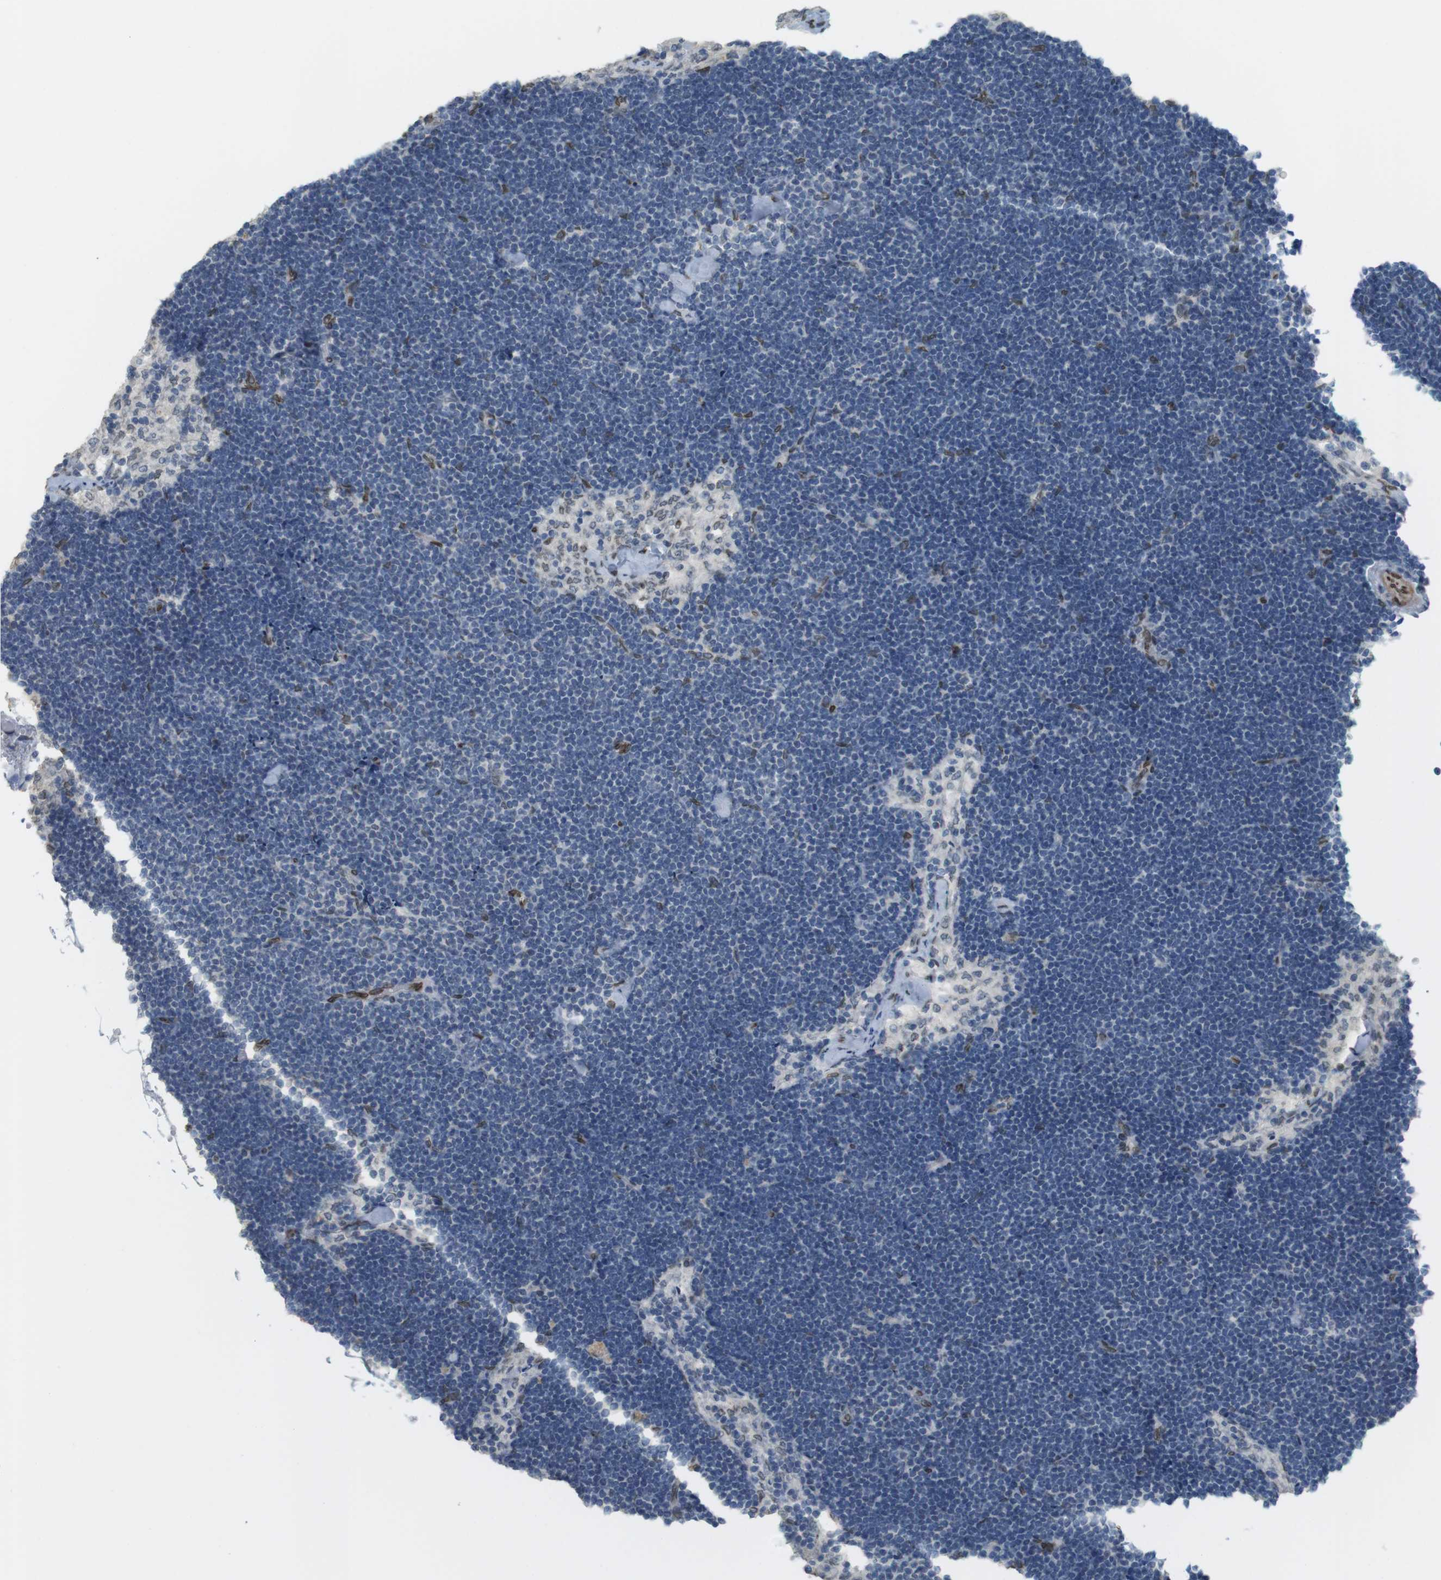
{"staining": {"intensity": "weak", "quantity": "<25%", "location": "nuclear"}, "tissue": "lymph node", "cell_type": "Germinal center cells", "image_type": "normal", "snomed": [{"axis": "morphology", "description": "Normal tissue, NOS"}, {"axis": "topography", "description": "Lymph node"}], "caption": "High power microscopy histopathology image of an immunohistochemistry photomicrograph of benign lymph node, revealing no significant positivity in germinal center cells. Nuclei are stained in blue.", "gene": "ARL6IP6", "patient": {"sex": "male", "age": 63}}